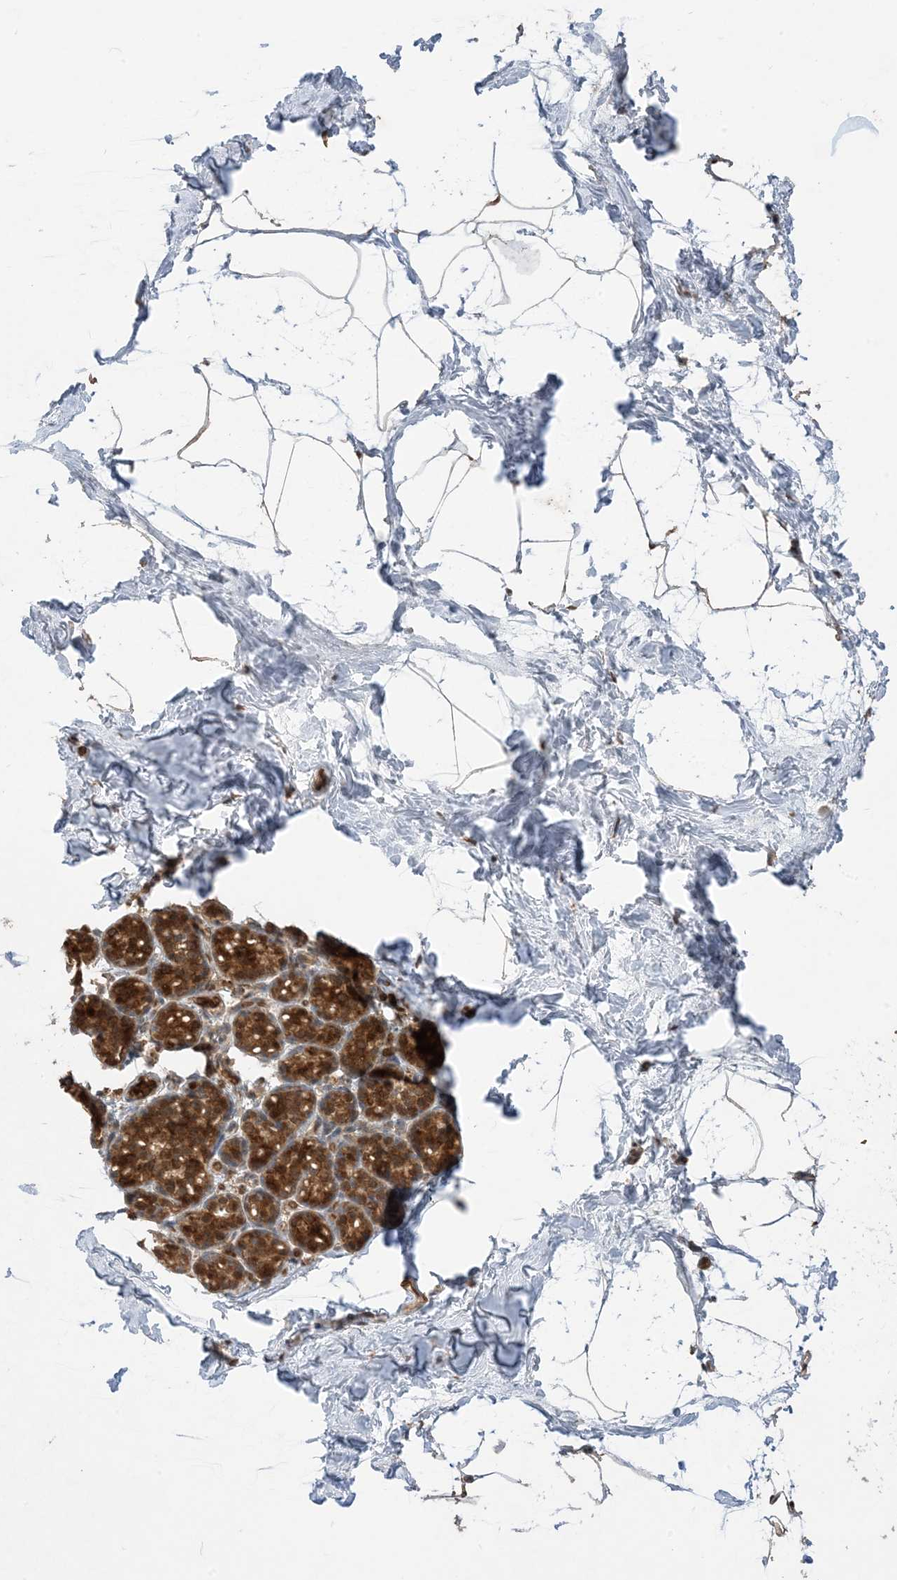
{"staining": {"intensity": "weak", "quantity": "<25%", "location": "cytoplasmic/membranous"}, "tissue": "breast", "cell_type": "Adipocytes", "image_type": "normal", "snomed": [{"axis": "morphology", "description": "Normal tissue, NOS"}, {"axis": "topography", "description": "Breast"}], "caption": "The micrograph reveals no significant staining in adipocytes of breast.", "gene": "PUSL1", "patient": {"sex": "female", "age": 62}}